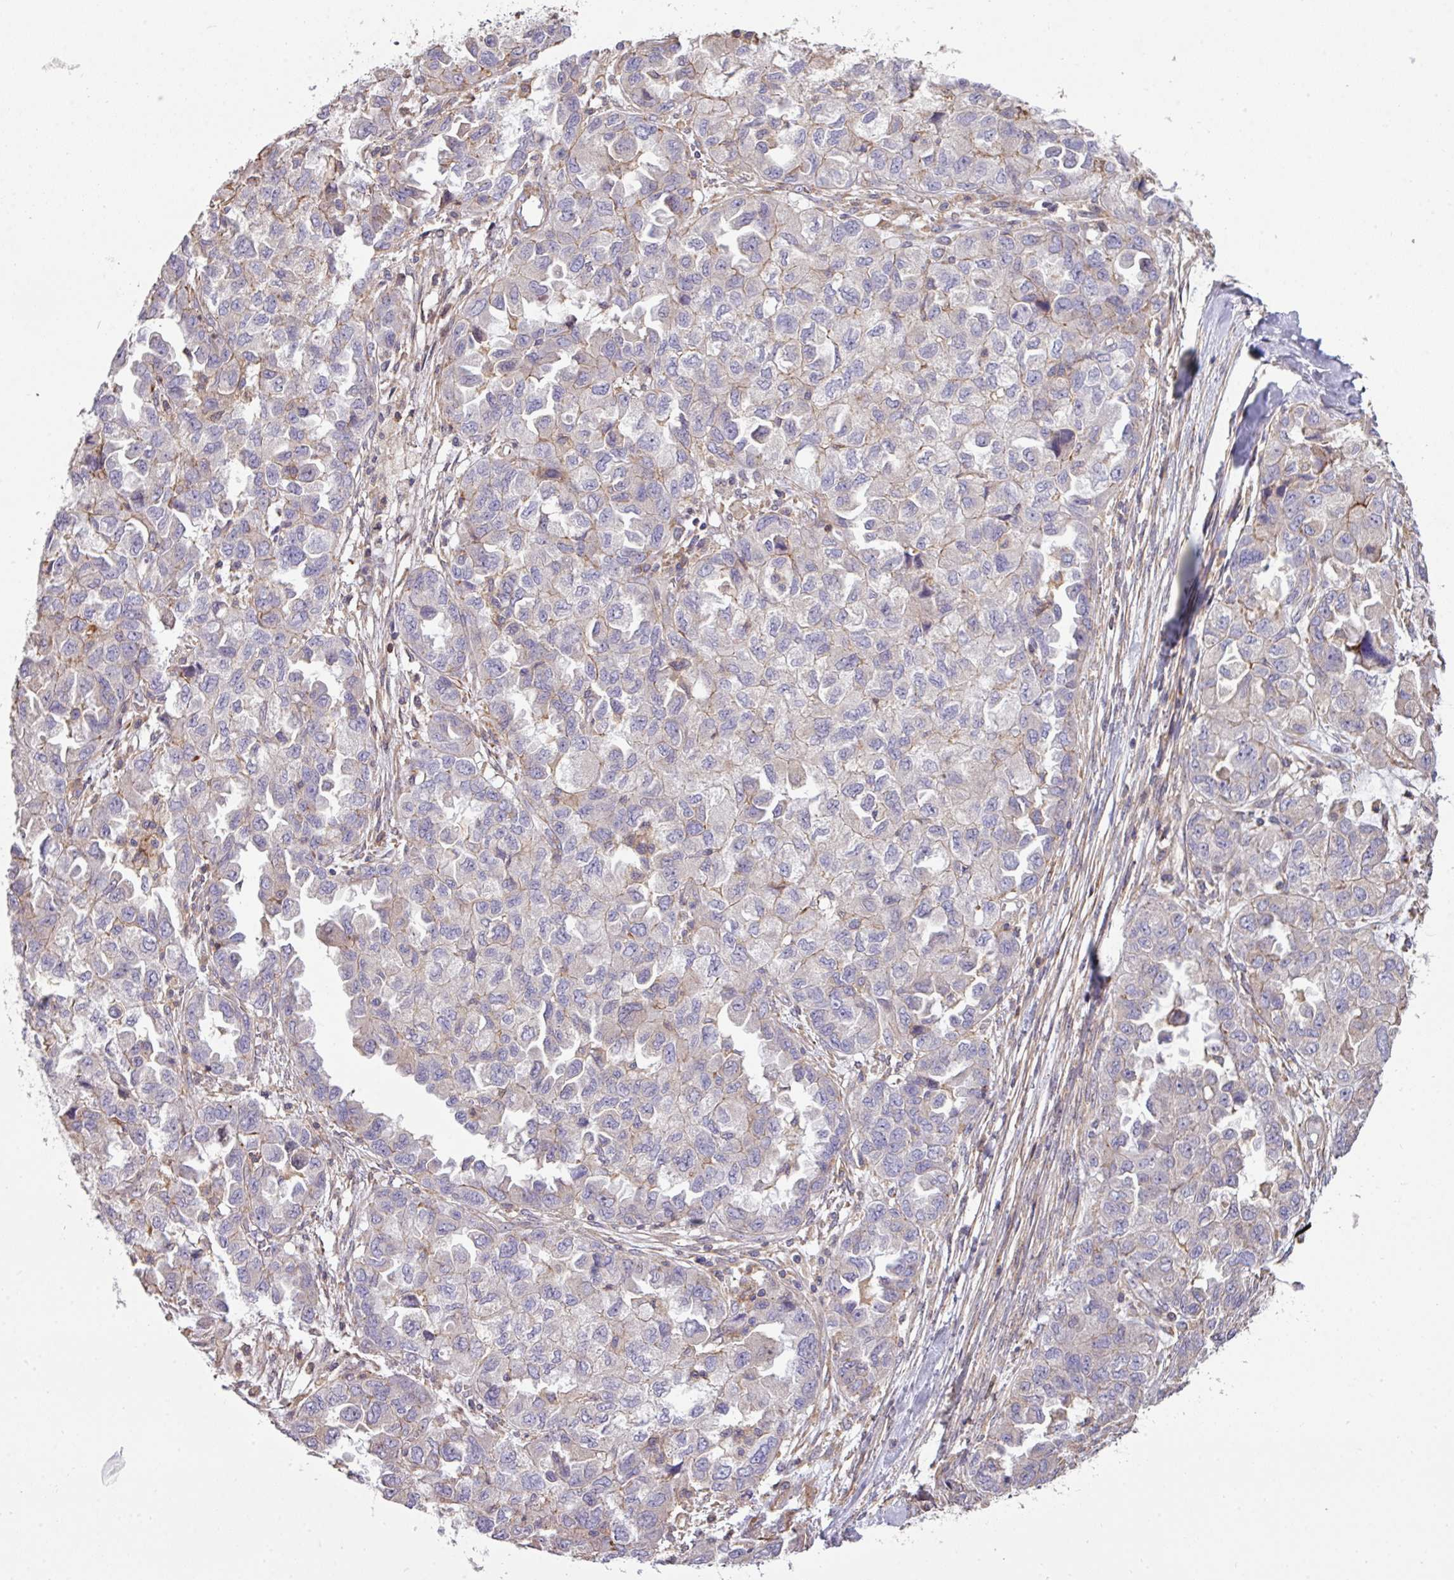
{"staining": {"intensity": "negative", "quantity": "none", "location": "none"}, "tissue": "ovarian cancer", "cell_type": "Tumor cells", "image_type": "cancer", "snomed": [{"axis": "morphology", "description": "Cystadenocarcinoma, serous, NOS"}, {"axis": "topography", "description": "Ovary"}], "caption": "Tumor cells show no significant expression in serous cystadenocarcinoma (ovarian).", "gene": "LRRC41", "patient": {"sex": "female", "age": 84}}